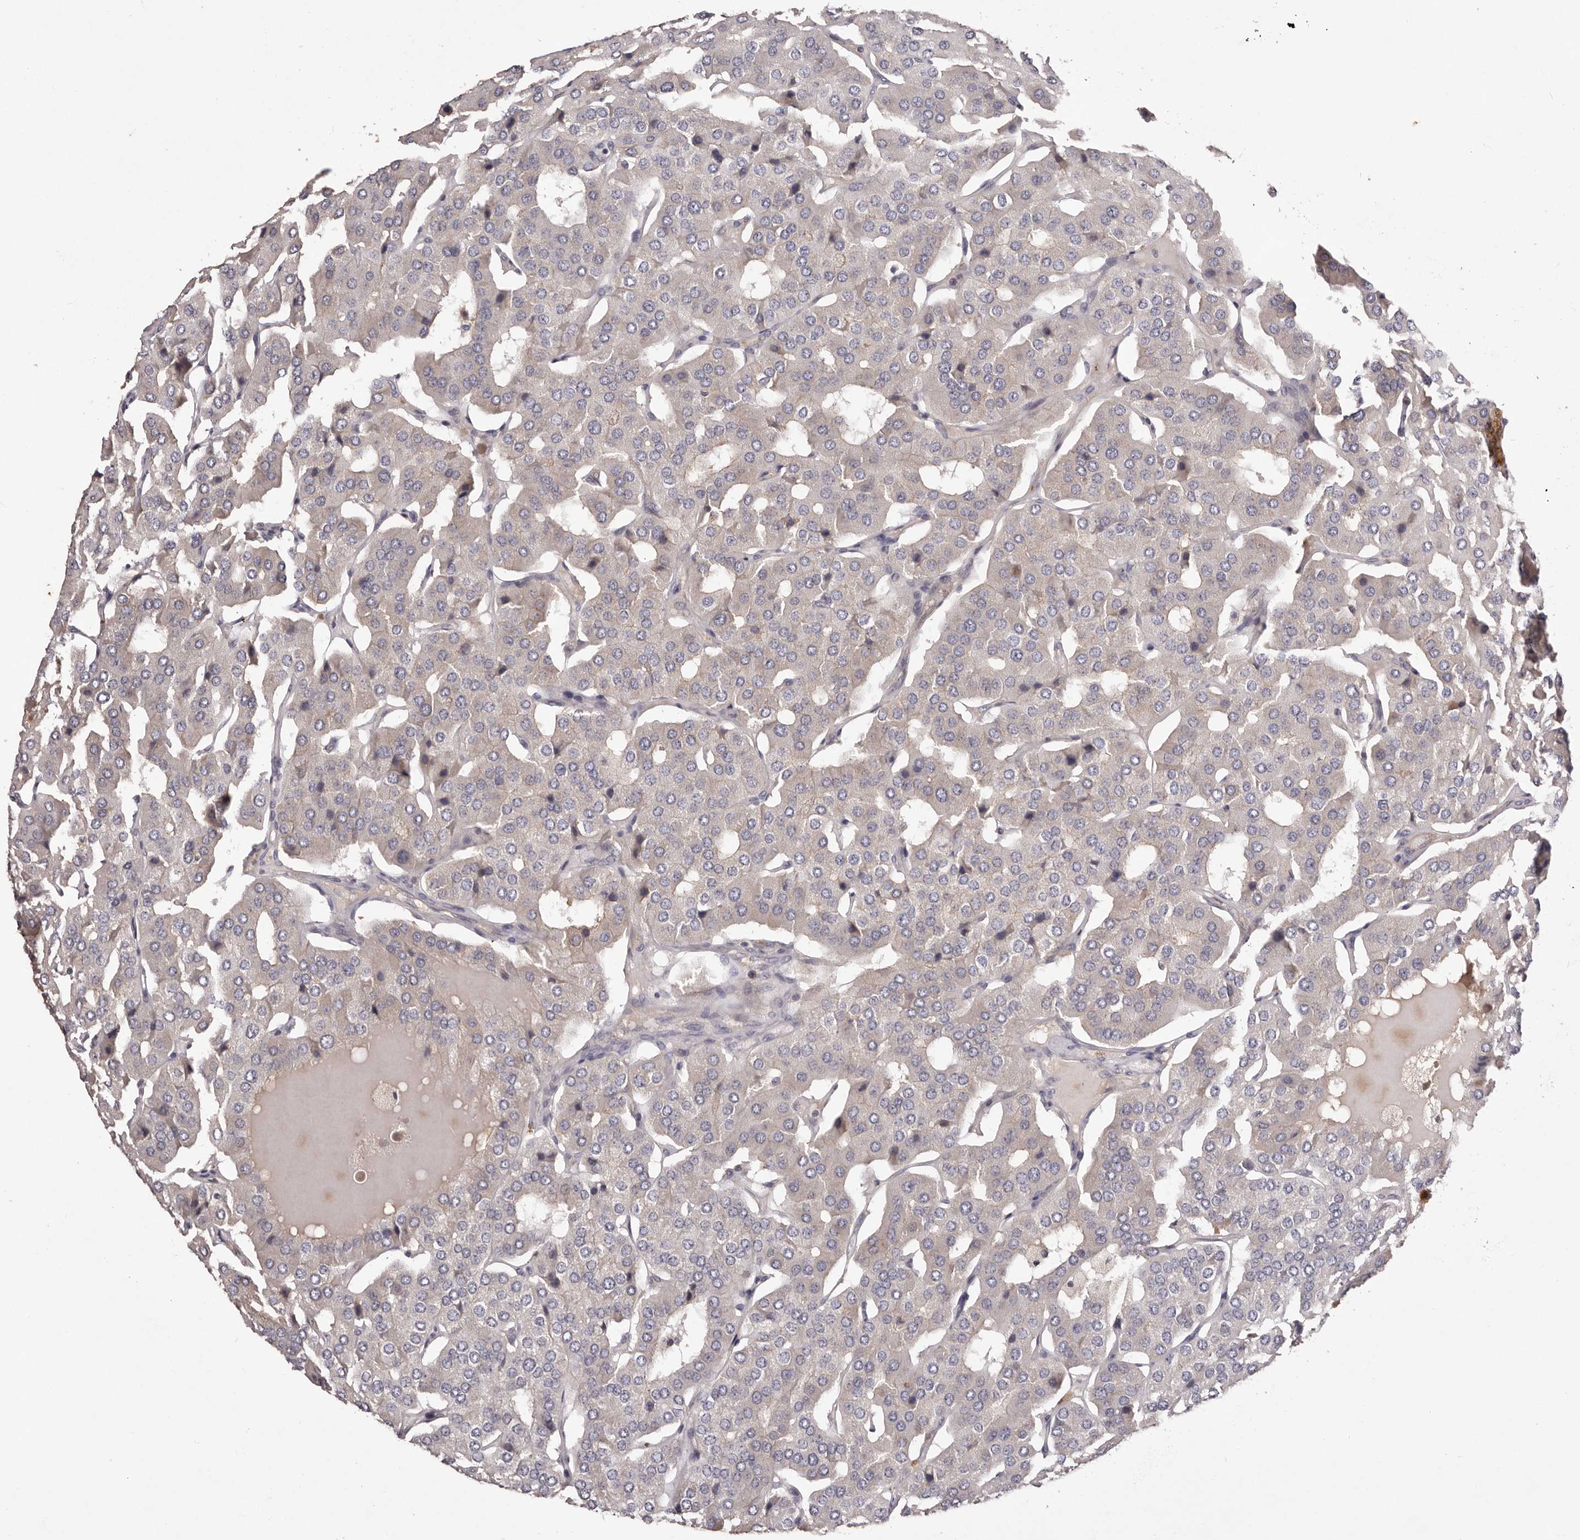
{"staining": {"intensity": "negative", "quantity": "none", "location": "none"}, "tissue": "parathyroid gland", "cell_type": "Glandular cells", "image_type": "normal", "snomed": [{"axis": "morphology", "description": "Normal tissue, NOS"}, {"axis": "morphology", "description": "Adenoma, NOS"}, {"axis": "topography", "description": "Parathyroid gland"}], "caption": "Glandular cells are negative for brown protein staining in benign parathyroid gland.", "gene": "LTV1", "patient": {"sex": "female", "age": 86}}